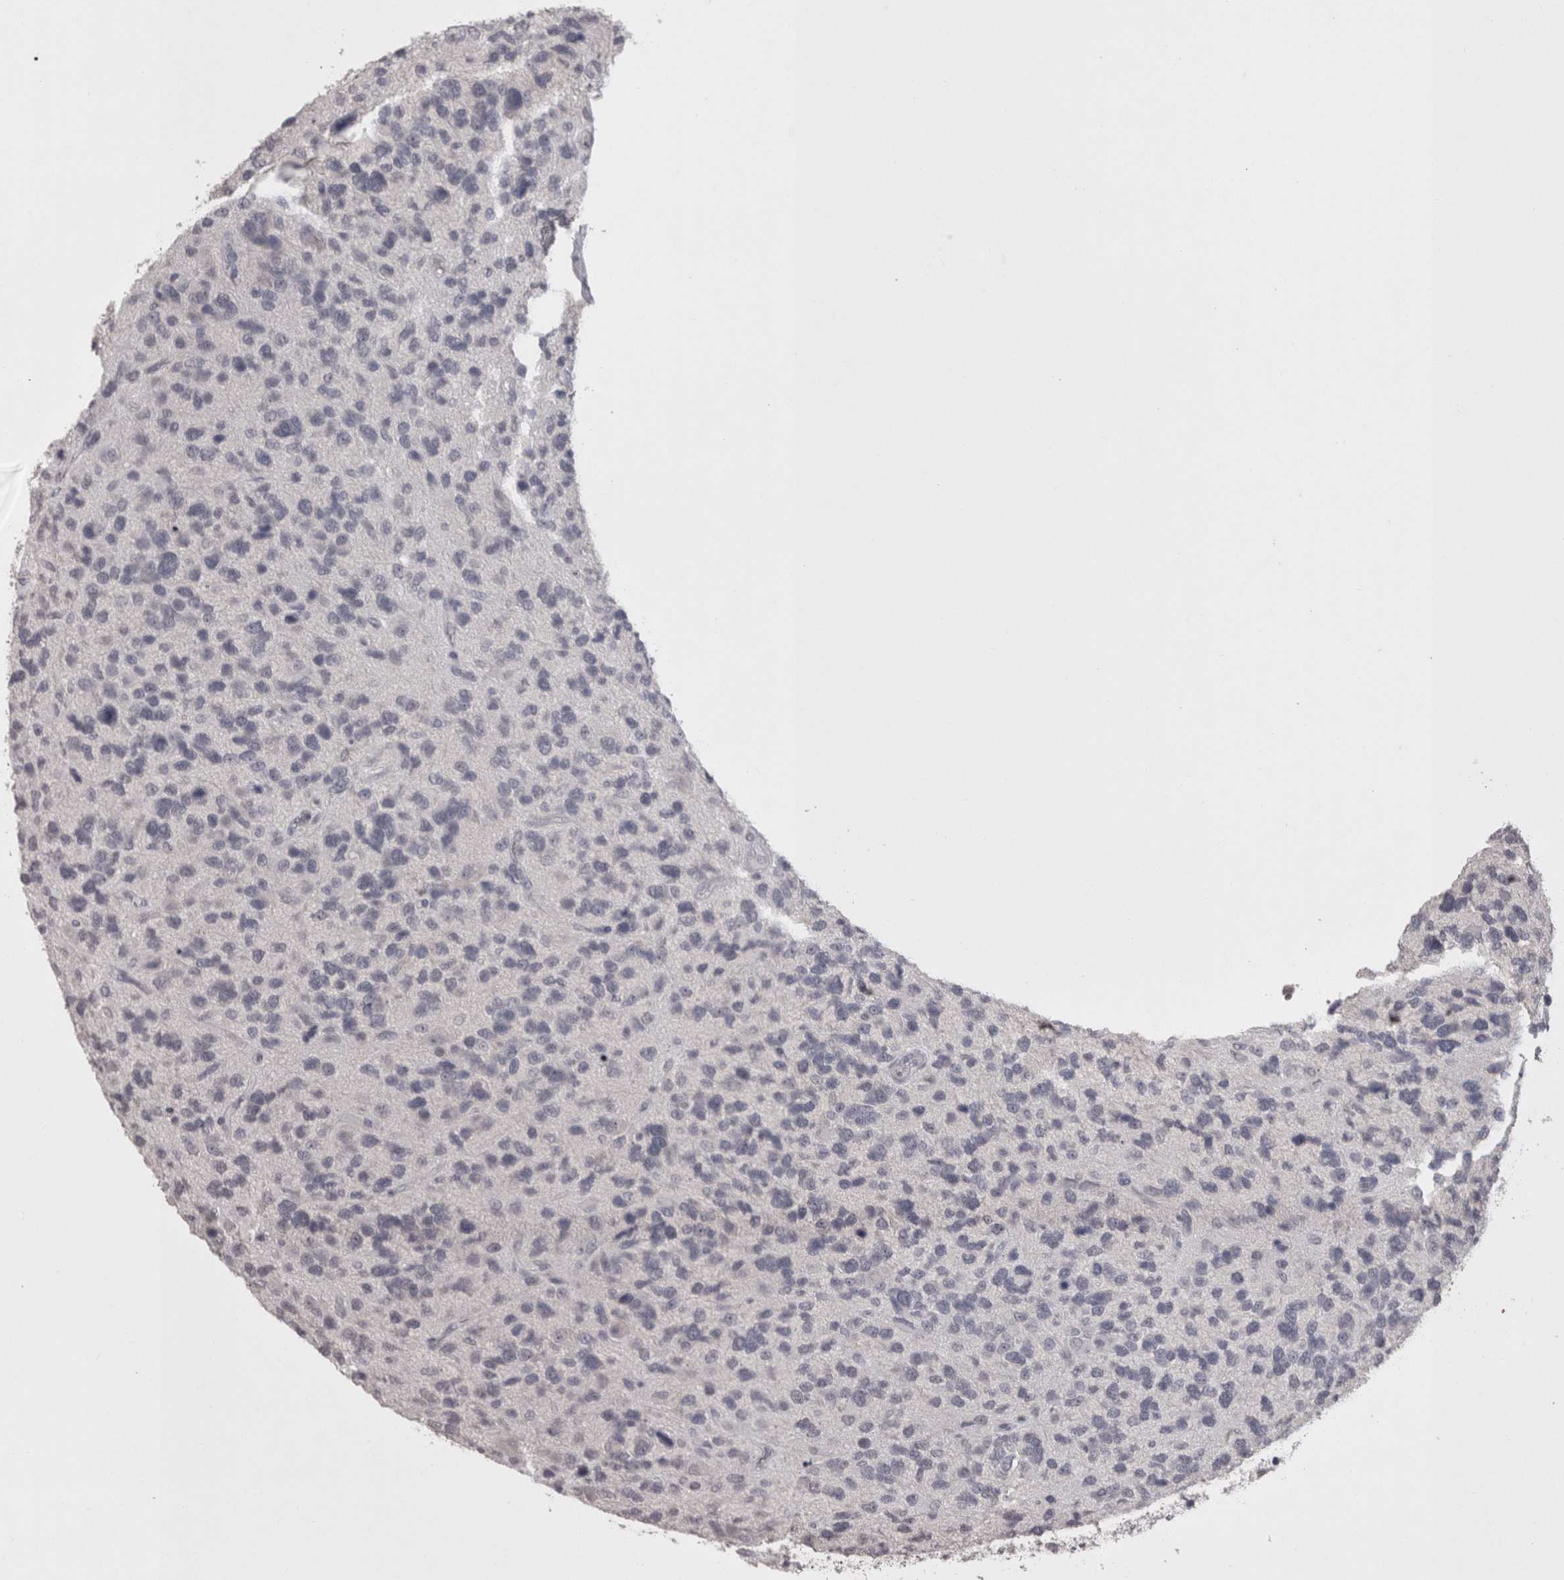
{"staining": {"intensity": "negative", "quantity": "none", "location": "none"}, "tissue": "glioma", "cell_type": "Tumor cells", "image_type": "cancer", "snomed": [{"axis": "morphology", "description": "Glioma, malignant, High grade"}, {"axis": "topography", "description": "Brain"}], "caption": "DAB (3,3'-diaminobenzidine) immunohistochemical staining of glioma shows no significant staining in tumor cells. (Stains: DAB (3,3'-diaminobenzidine) immunohistochemistry with hematoxylin counter stain, Microscopy: brightfield microscopy at high magnification).", "gene": "LAX1", "patient": {"sex": "female", "age": 58}}